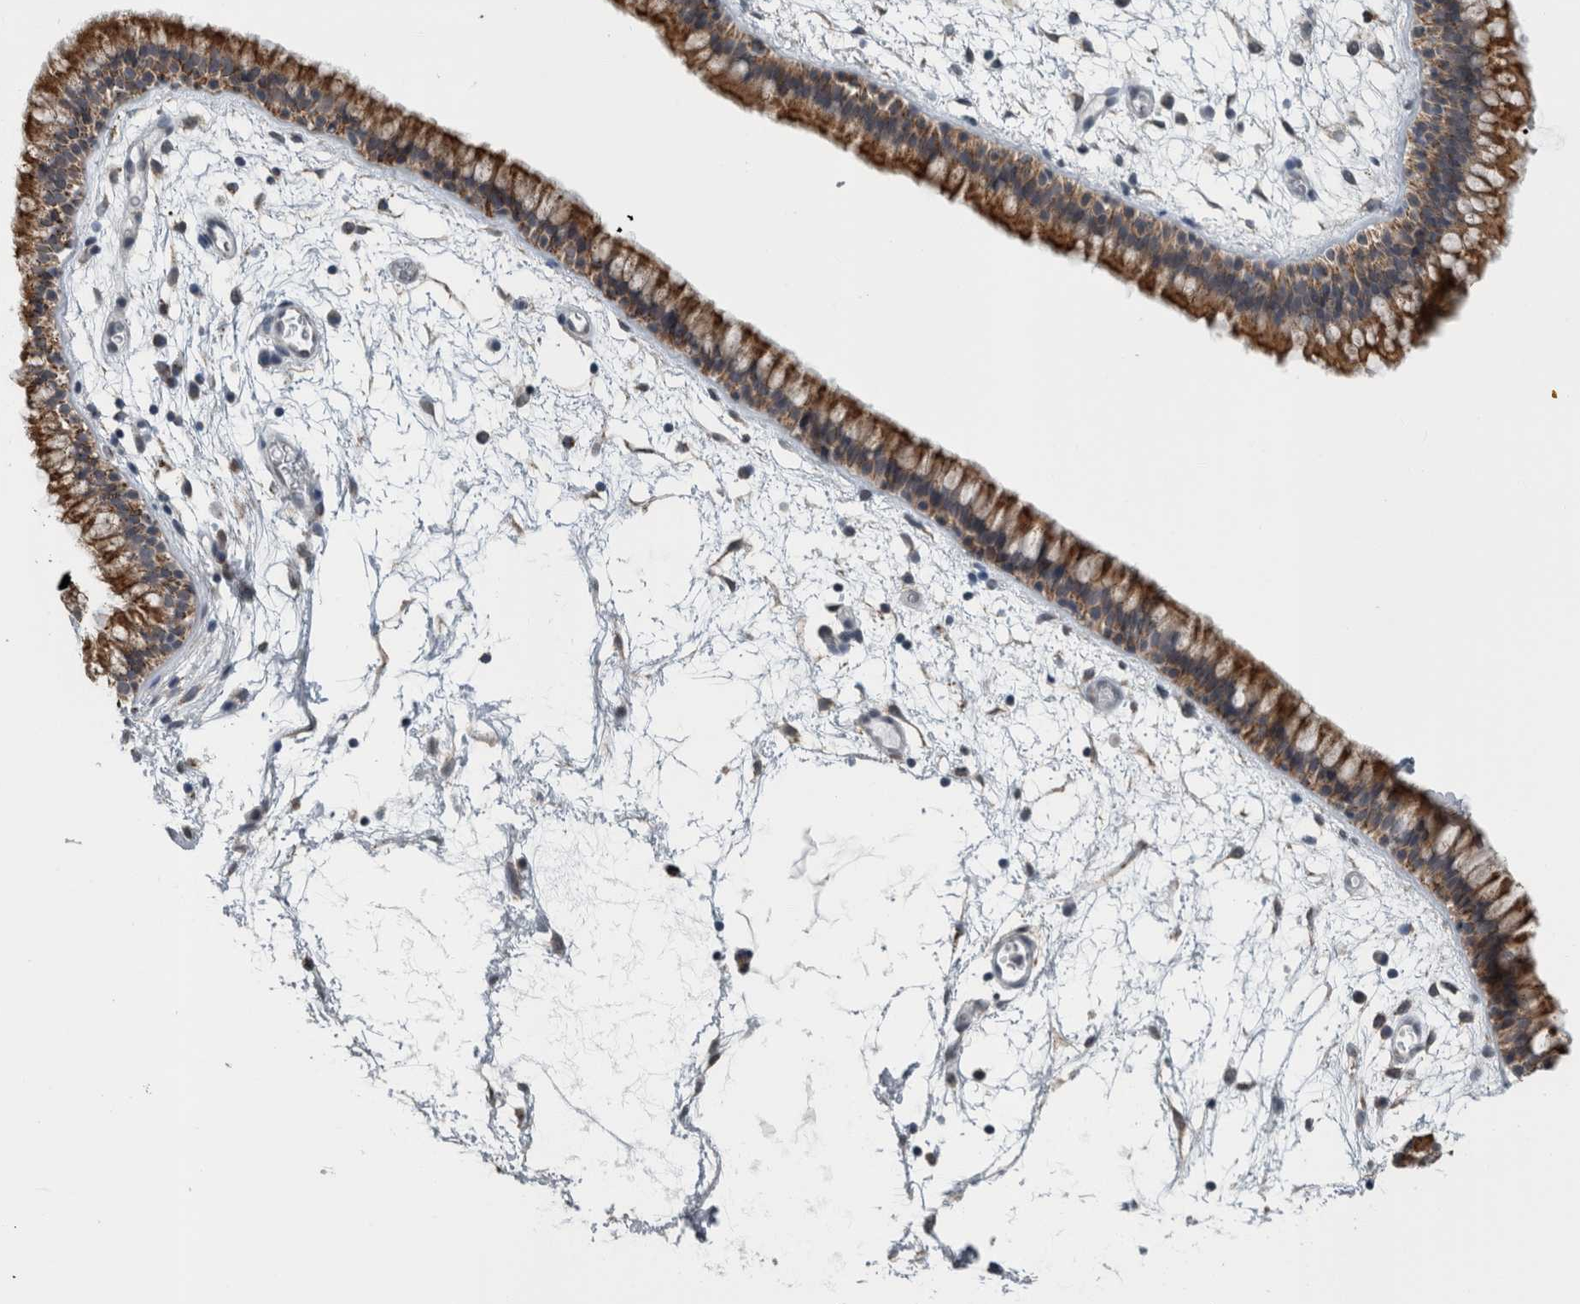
{"staining": {"intensity": "strong", "quantity": ">75%", "location": "cytoplasmic/membranous"}, "tissue": "nasopharynx", "cell_type": "Respiratory epithelial cells", "image_type": "normal", "snomed": [{"axis": "morphology", "description": "Normal tissue, NOS"}, {"axis": "morphology", "description": "Inflammation, NOS"}, {"axis": "topography", "description": "Nasopharynx"}], "caption": "Brown immunohistochemical staining in normal nasopharynx demonstrates strong cytoplasmic/membranous staining in about >75% of respiratory epithelial cells. Using DAB (brown) and hematoxylin (blue) stains, captured at high magnification using brightfield microscopy.", "gene": "ACSF2", "patient": {"sex": "male", "age": 48}}